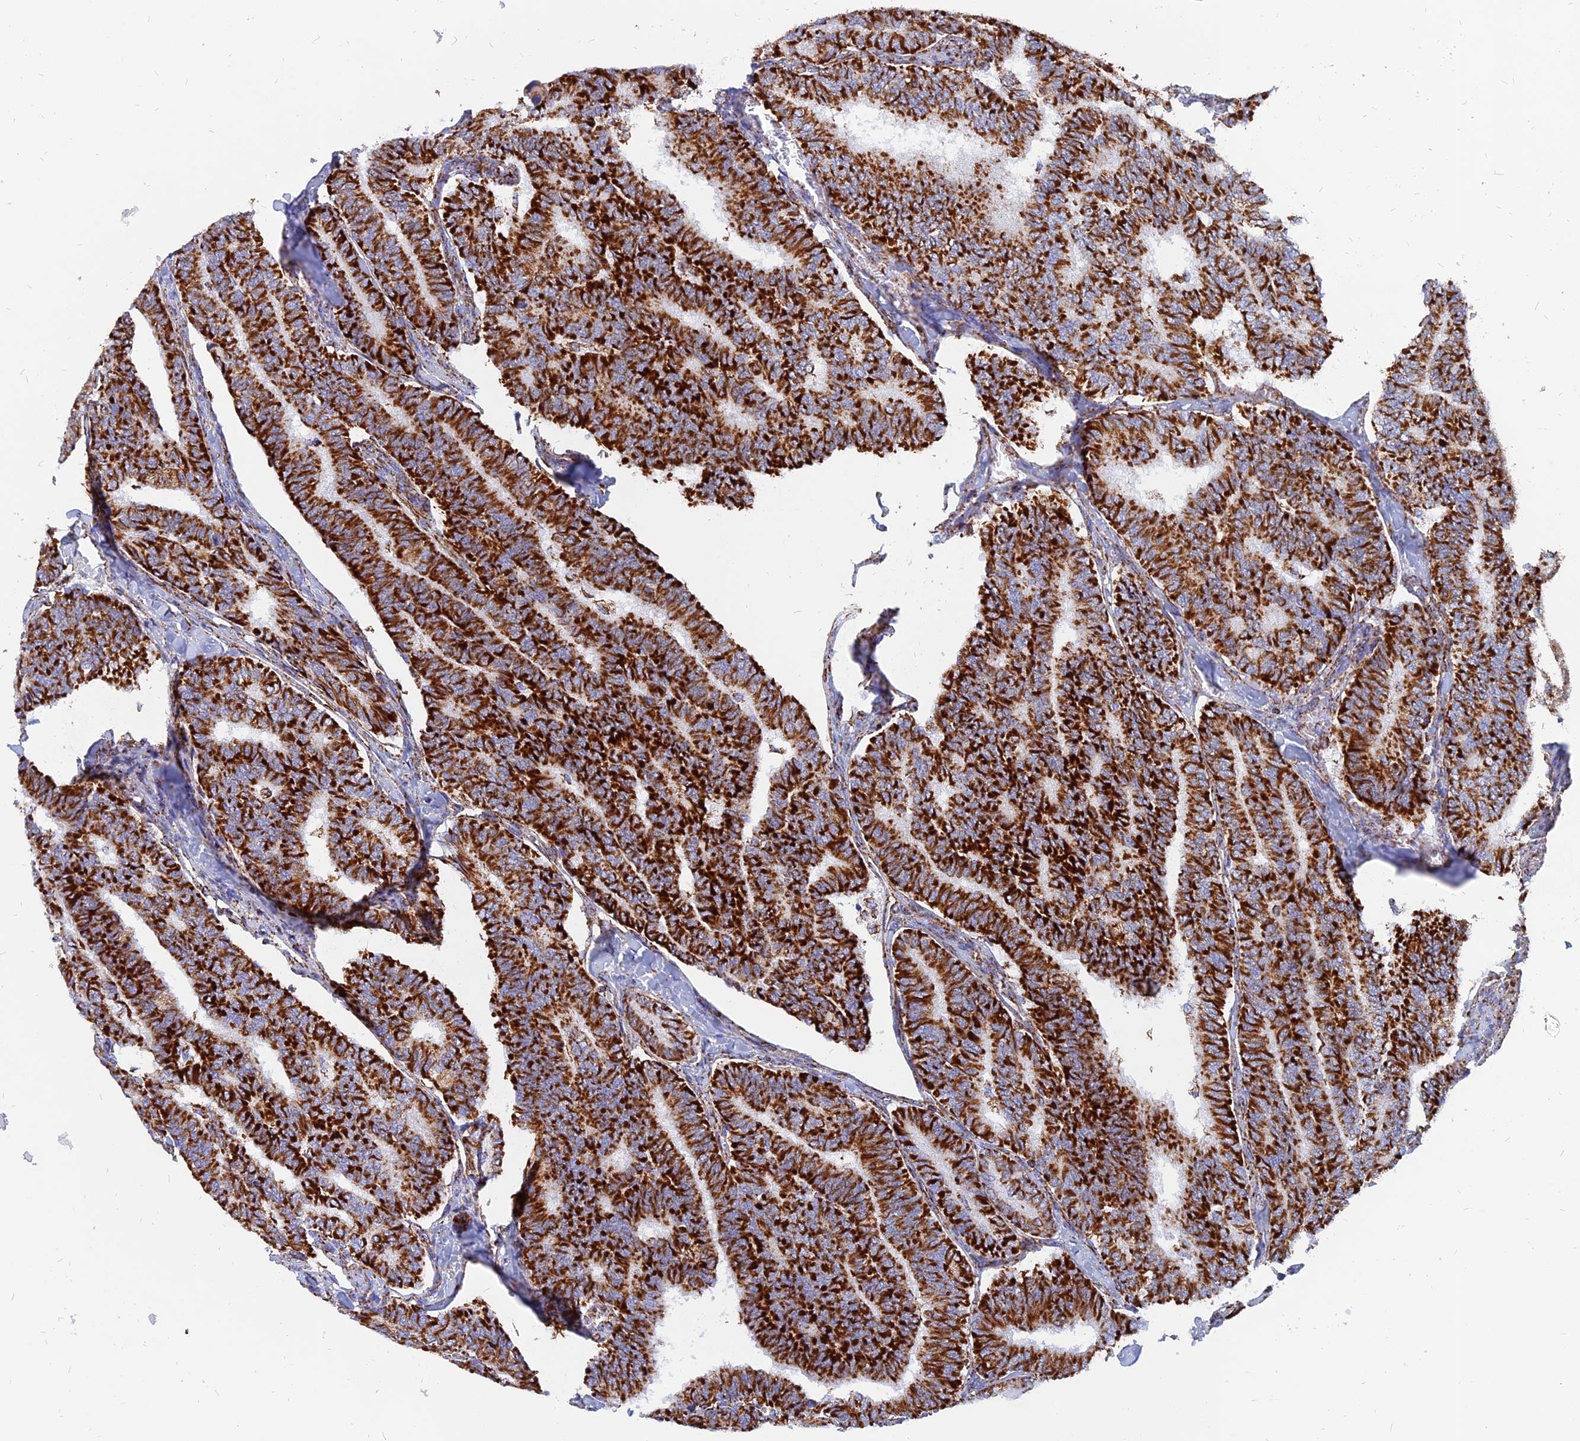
{"staining": {"intensity": "strong", "quantity": ">75%", "location": "cytoplasmic/membranous"}, "tissue": "thyroid cancer", "cell_type": "Tumor cells", "image_type": "cancer", "snomed": [{"axis": "morphology", "description": "Papillary adenocarcinoma, NOS"}, {"axis": "topography", "description": "Thyroid gland"}], "caption": "Brown immunohistochemical staining in human thyroid cancer shows strong cytoplasmic/membranous expression in about >75% of tumor cells.", "gene": "NDUFB6", "patient": {"sex": "female", "age": 35}}